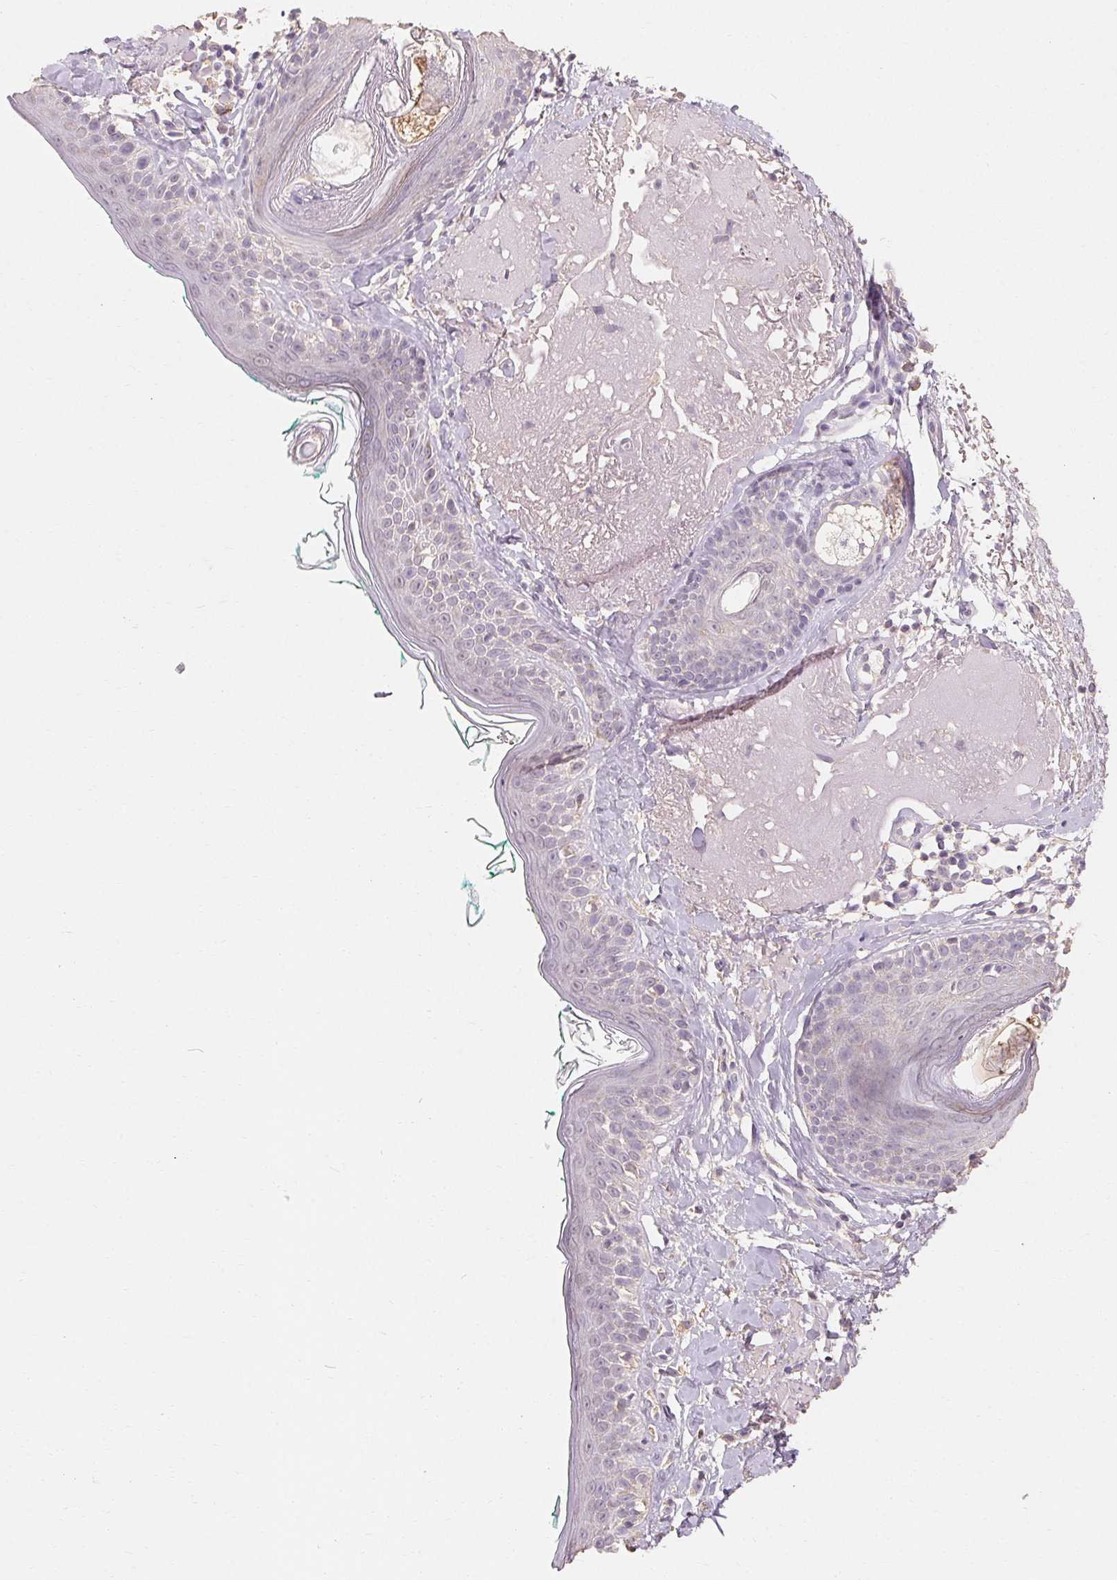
{"staining": {"intensity": "negative", "quantity": "none", "location": "none"}, "tissue": "skin", "cell_type": "Fibroblasts", "image_type": "normal", "snomed": [{"axis": "morphology", "description": "Normal tissue, NOS"}, {"axis": "topography", "description": "Skin"}], "caption": "DAB immunohistochemical staining of unremarkable human skin displays no significant expression in fibroblasts.", "gene": "MAP7D2", "patient": {"sex": "male", "age": 73}}